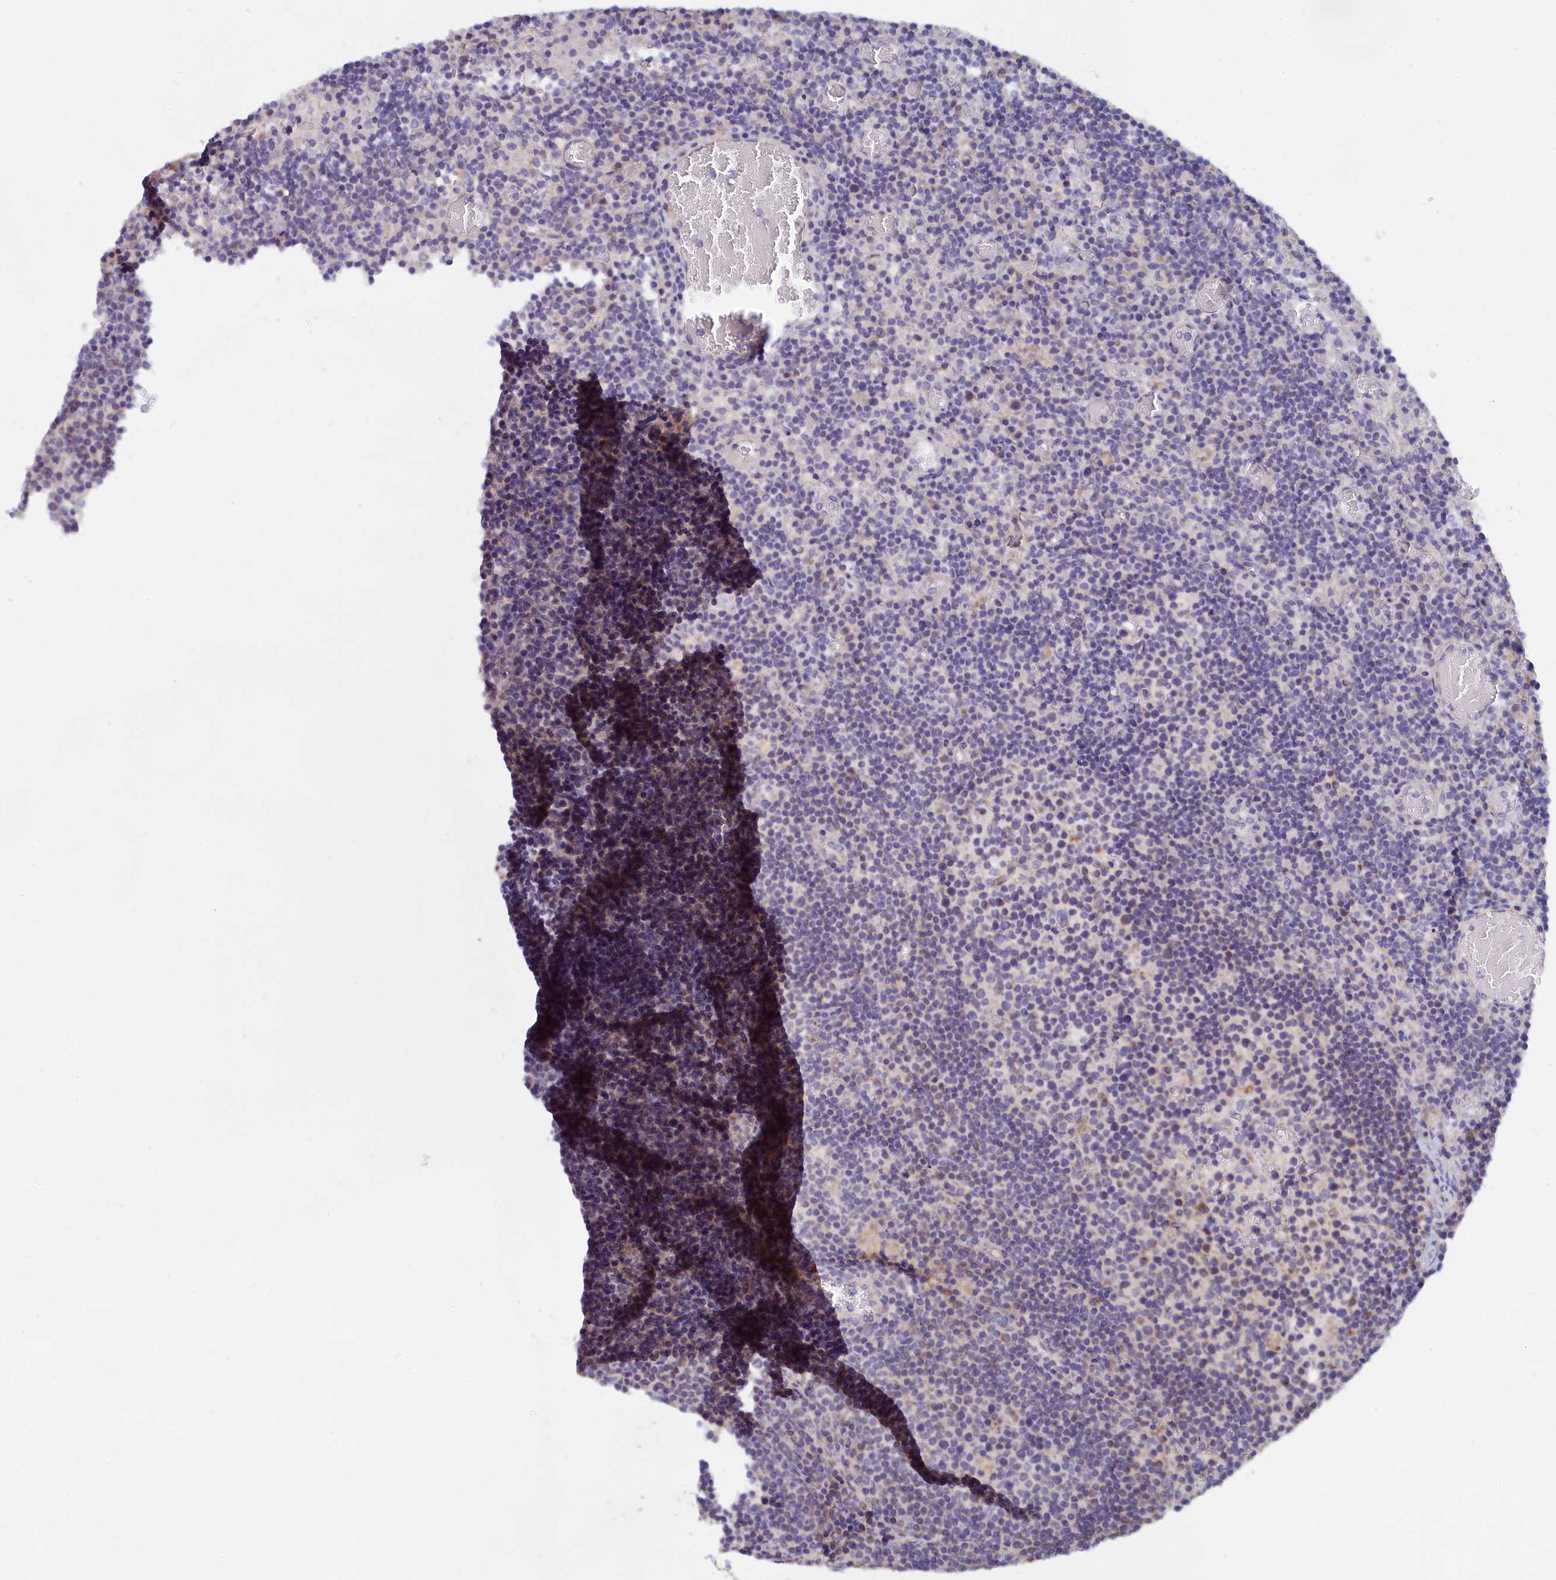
{"staining": {"intensity": "negative", "quantity": "none", "location": "none"}, "tissue": "lymph node", "cell_type": "Germinal center cells", "image_type": "normal", "snomed": [{"axis": "morphology", "description": "Normal tissue, NOS"}, {"axis": "topography", "description": "Lymph node"}], "caption": "This is an immunohistochemistry (IHC) image of unremarkable lymph node. There is no expression in germinal center cells.", "gene": "TMEM30B", "patient": {"sex": "male", "age": 58}}